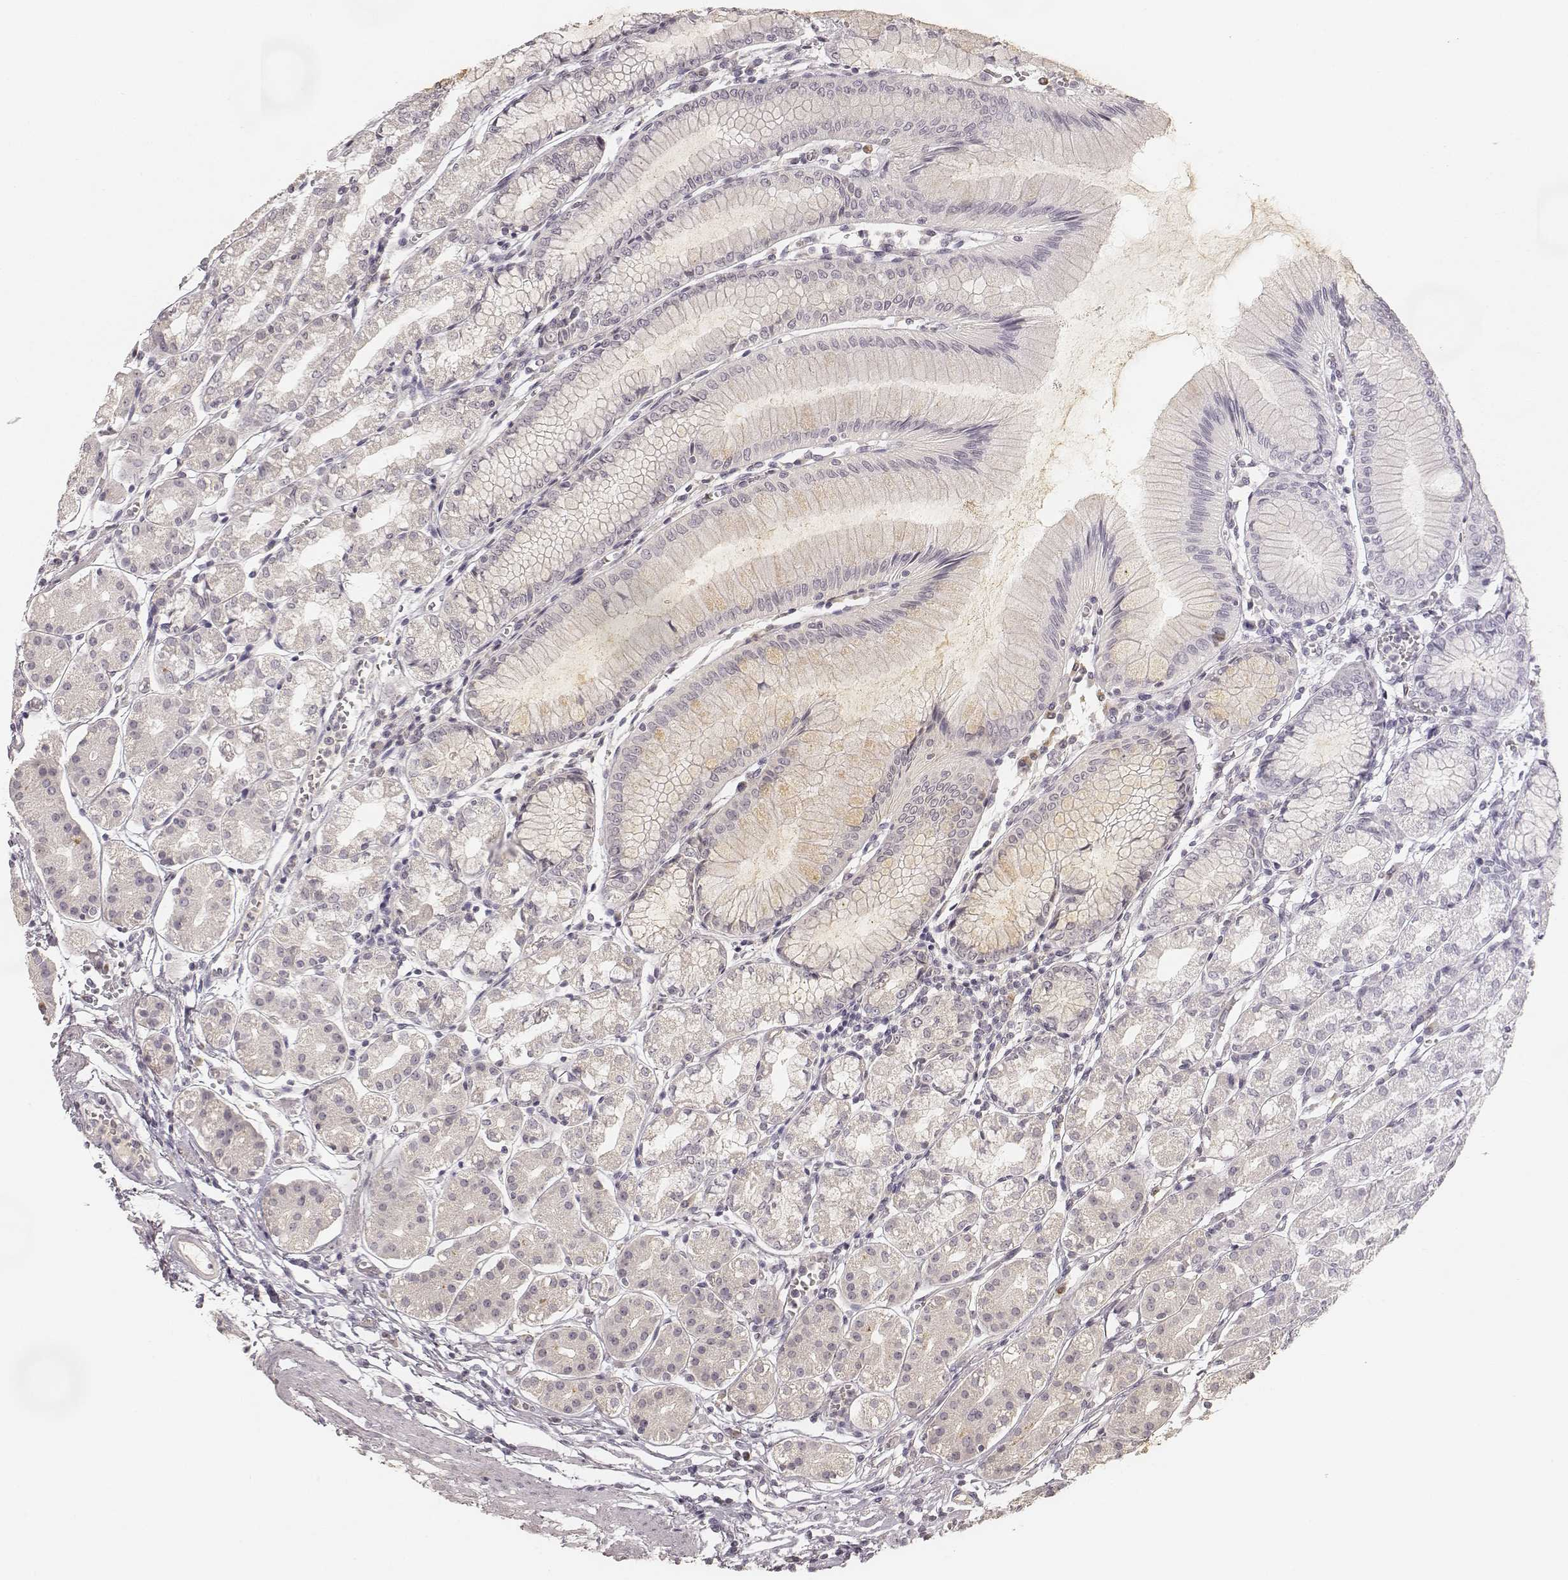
{"staining": {"intensity": "moderate", "quantity": "<25%", "location": "cytoplasmic/membranous"}, "tissue": "stomach", "cell_type": "Glandular cells", "image_type": "normal", "snomed": [{"axis": "morphology", "description": "Normal tissue, NOS"}, {"axis": "topography", "description": "Skeletal muscle"}, {"axis": "topography", "description": "Stomach"}], "caption": "Stomach stained with DAB immunohistochemistry displays low levels of moderate cytoplasmic/membranous positivity in approximately <25% of glandular cells.", "gene": "GORASP2", "patient": {"sex": "female", "age": 57}}